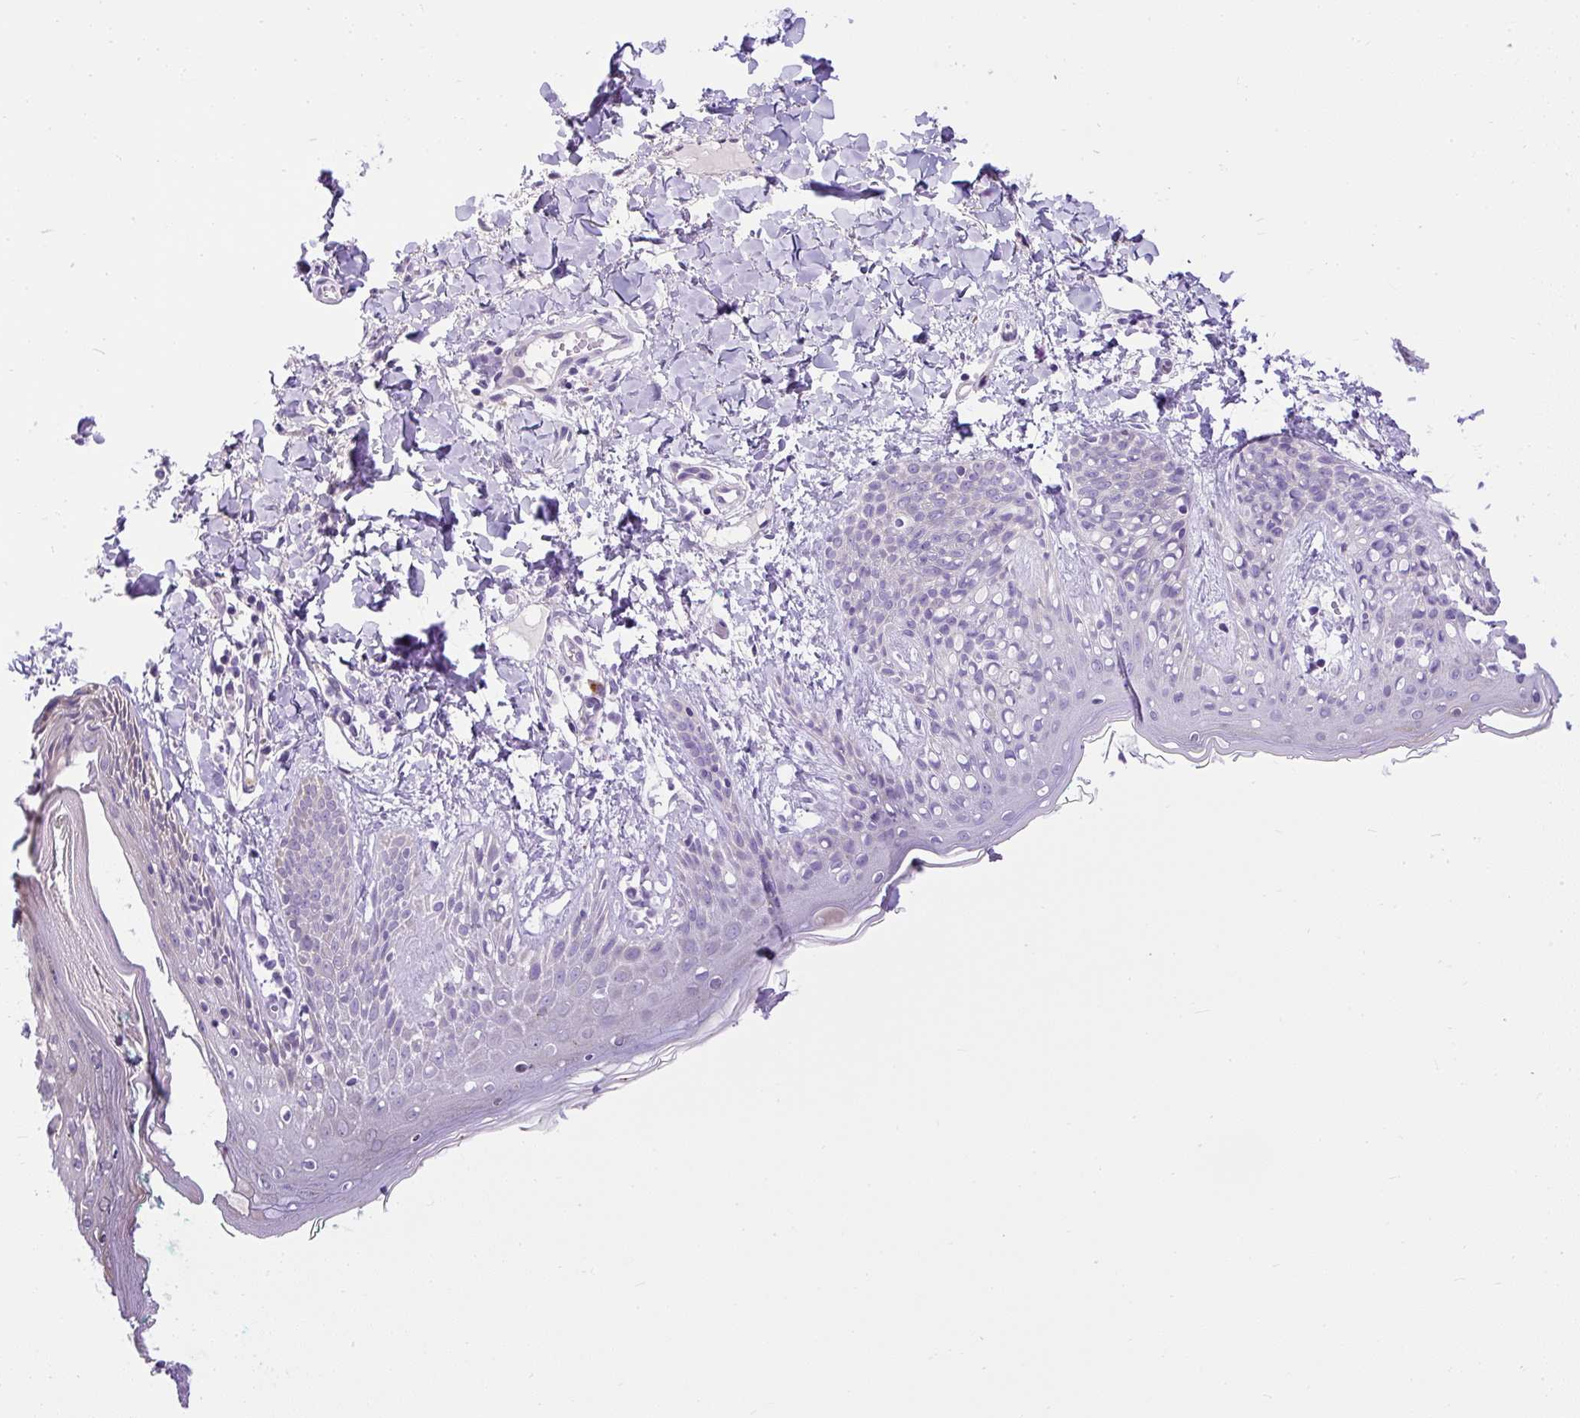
{"staining": {"intensity": "negative", "quantity": "none", "location": "none"}, "tissue": "skin", "cell_type": "Fibroblasts", "image_type": "normal", "snomed": [{"axis": "morphology", "description": "Normal tissue, NOS"}, {"axis": "topography", "description": "Skin"}], "caption": "Fibroblasts show no significant protein positivity in unremarkable skin. Brightfield microscopy of IHC stained with DAB (brown) and hematoxylin (blue), captured at high magnification.", "gene": "CFAP47", "patient": {"sex": "male", "age": 16}}